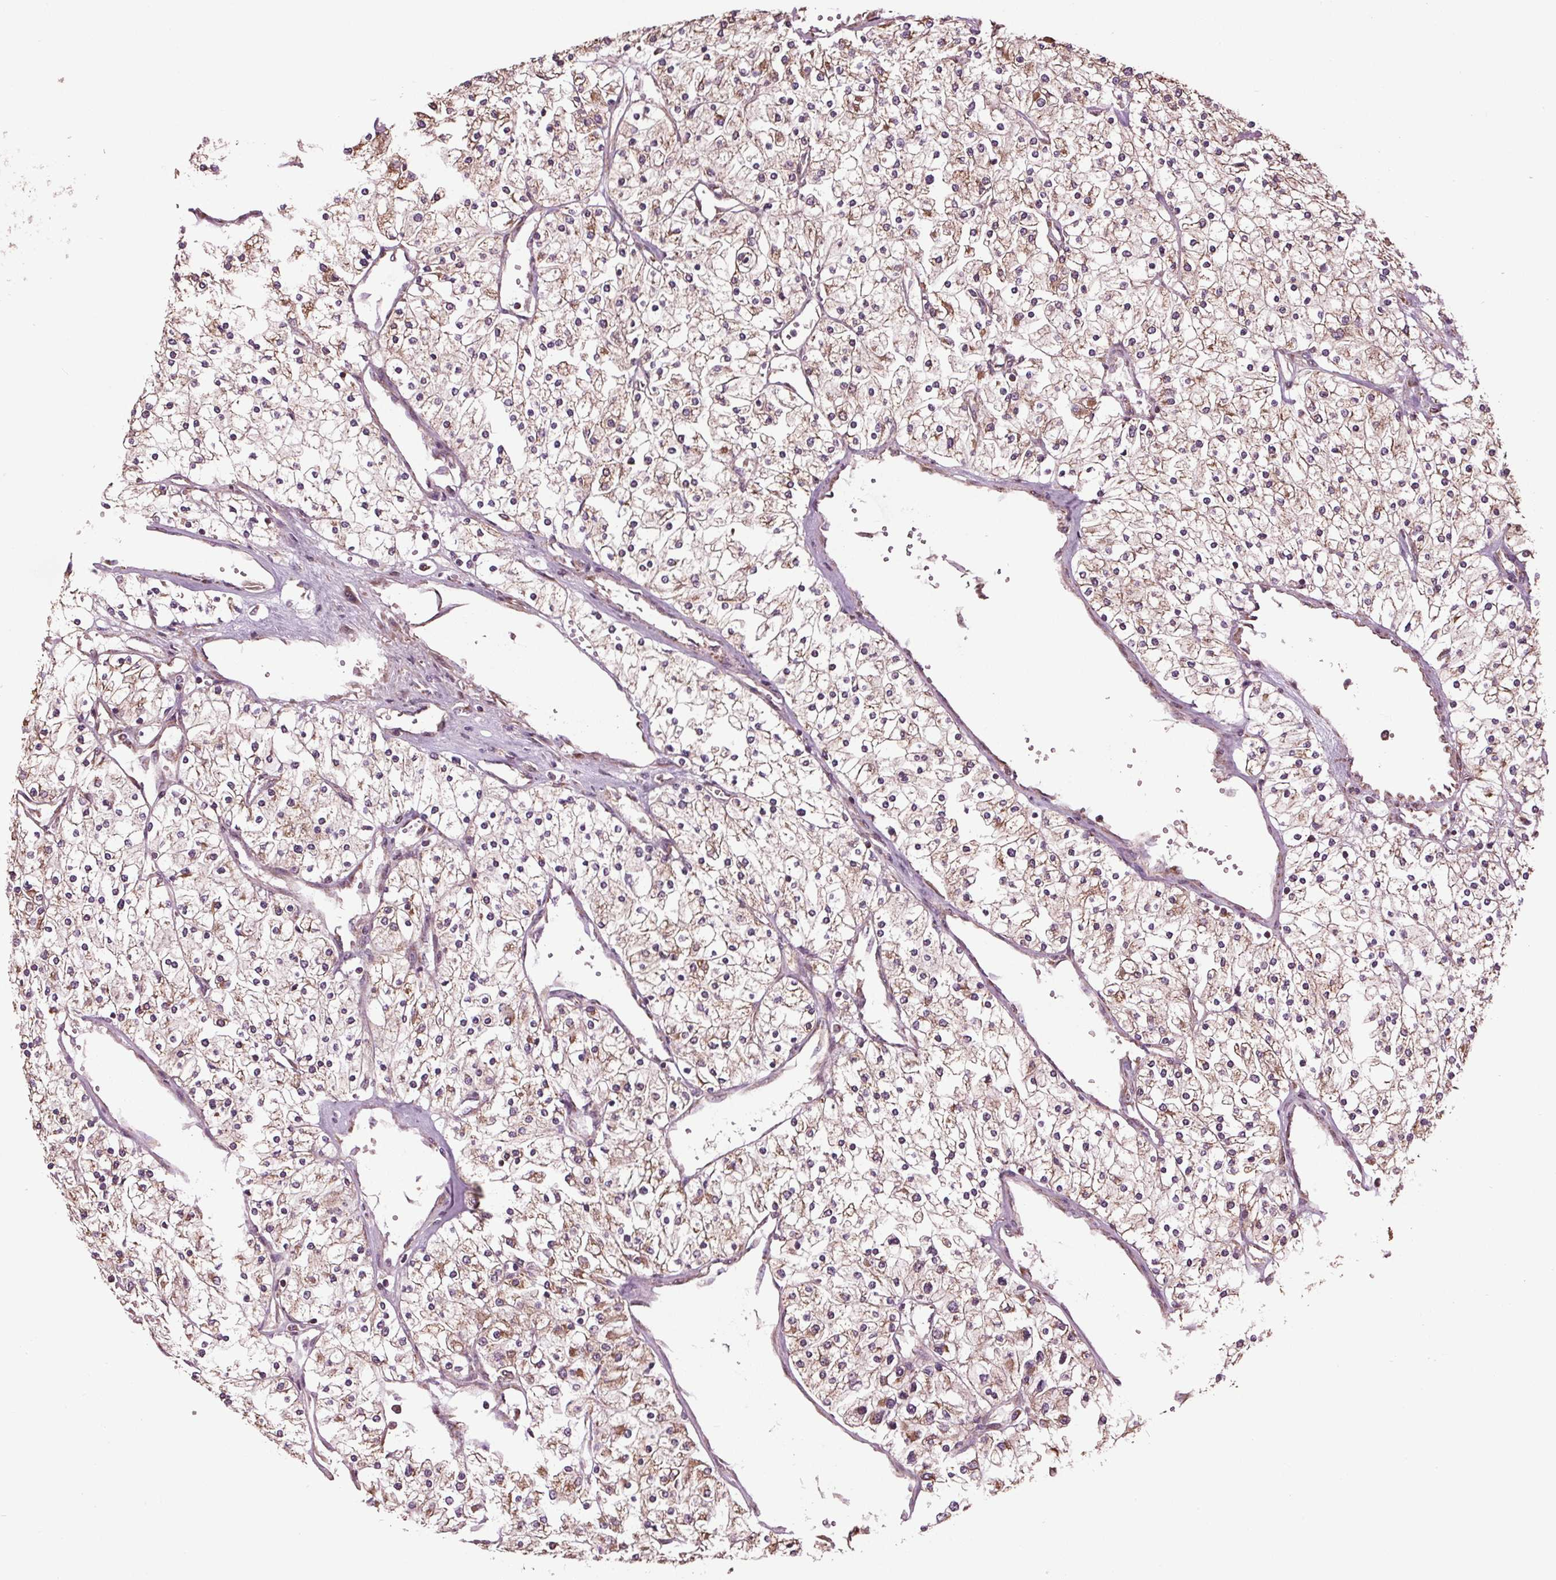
{"staining": {"intensity": "weak", "quantity": "25%-75%", "location": "cytoplasmic/membranous"}, "tissue": "renal cancer", "cell_type": "Tumor cells", "image_type": "cancer", "snomed": [{"axis": "morphology", "description": "Adenocarcinoma, NOS"}, {"axis": "topography", "description": "Kidney"}], "caption": "Brown immunohistochemical staining in human adenocarcinoma (renal) demonstrates weak cytoplasmic/membranous staining in about 25%-75% of tumor cells. (DAB IHC, brown staining for protein, blue staining for nuclei).", "gene": "RNPEP", "patient": {"sex": "male", "age": 80}}